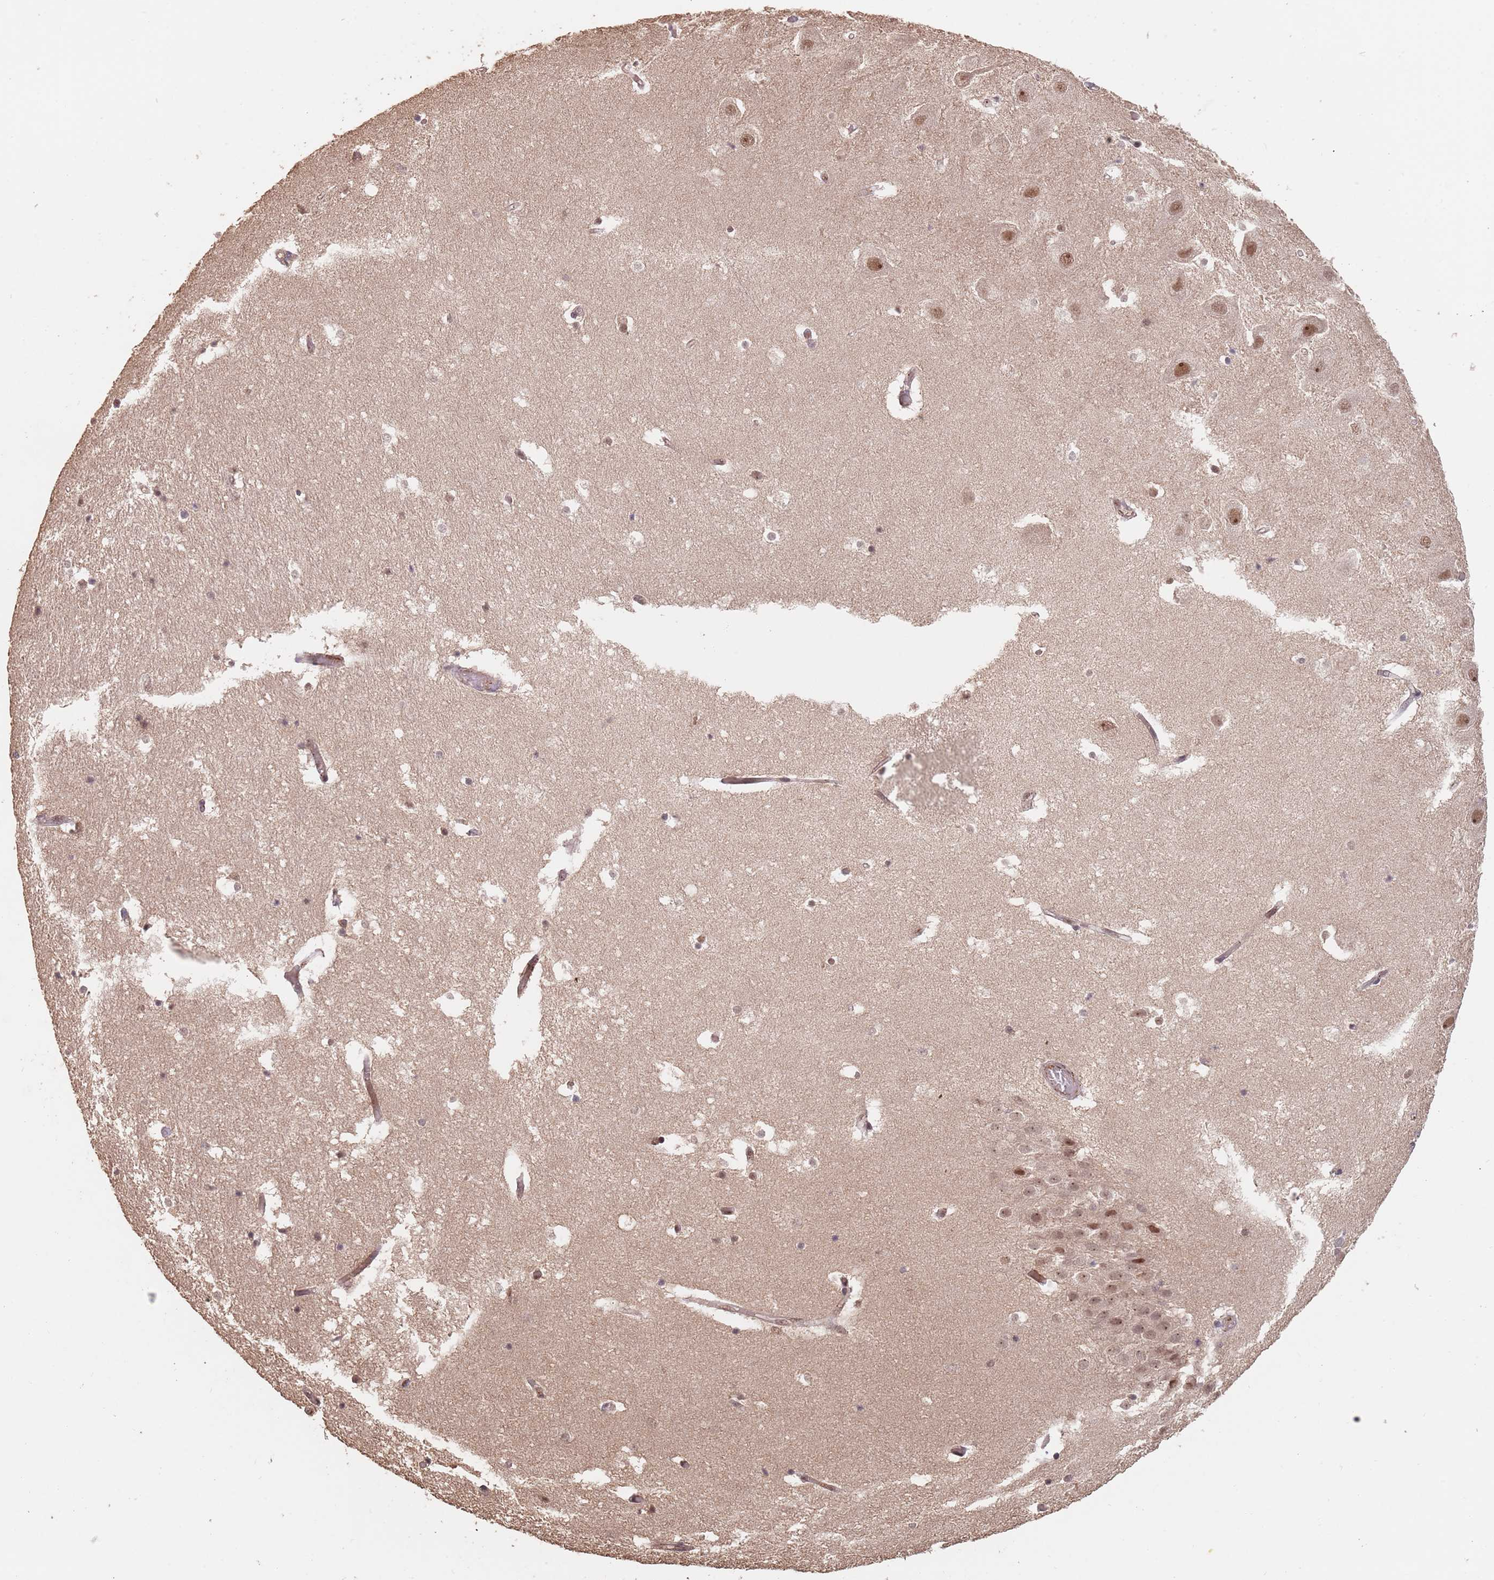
{"staining": {"intensity": "moderate", "quantity": "<25%", "location": "cytoplasmic/membranous,nuclear"}, "tissue": "hippocampus", "cell_type": "Glial cells", "image_type": "normal", "snomed": [{"axis": "morphology", "description": "Normal tissue, NOS"}, {"axis": "topography", "description": "Hippocampus"}], "caption": "Hippocampus stained with immunohistochemistry (IHC) shows moderate cytoplasmic/membranous,nuclear staining in about <25% of glial cells. The staining was performed using DAB to visualize the protein expression in brown, while the nuclei were stained in blue with hematoxylin (Magnification: 20x).", "gene": "RFXANK", "patient": {"sex": "female", "age": 52}}